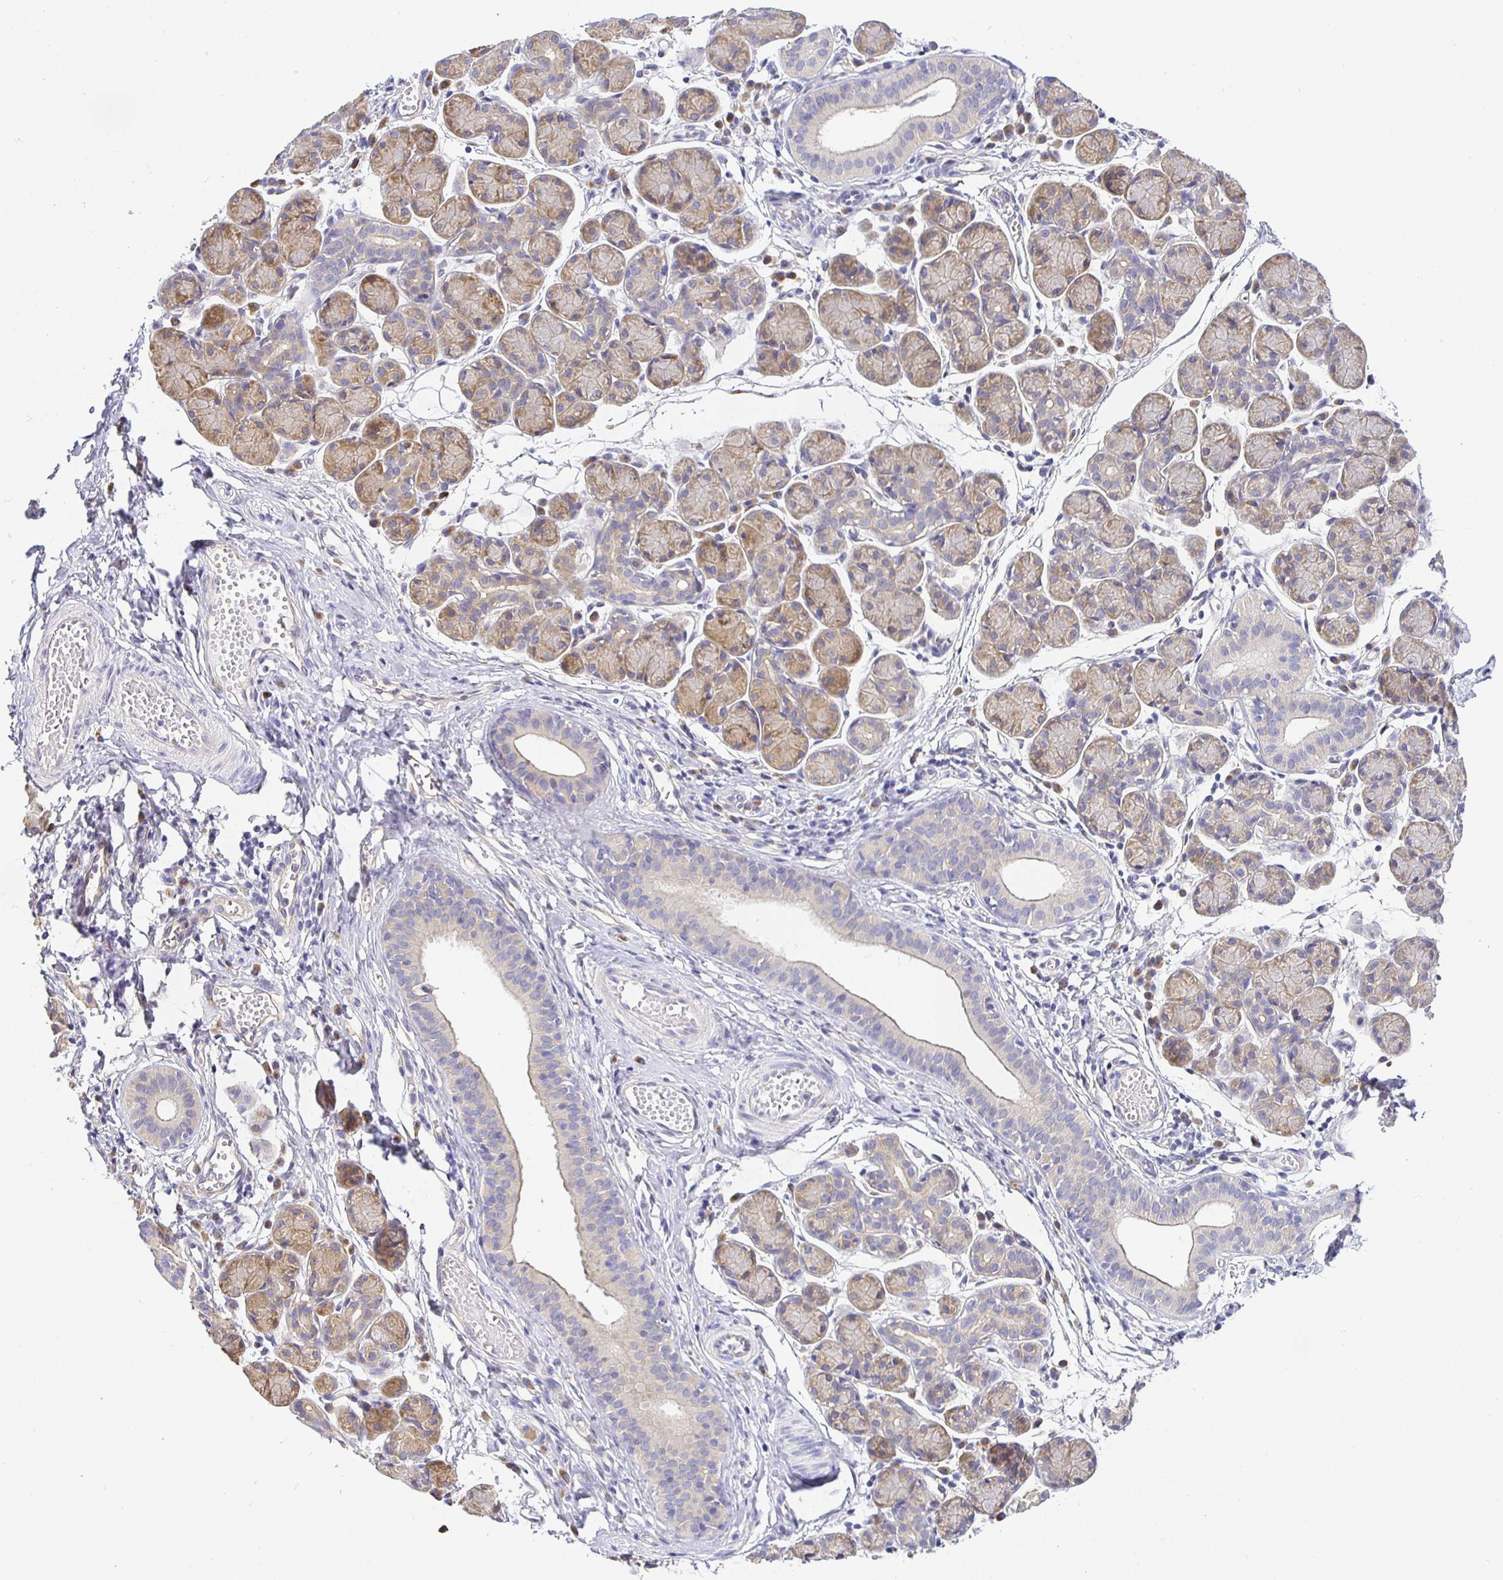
{"staining": {"intensity": "moderate", "quantity": "25%-75%", "location": "cytoplasmic/membranous"}, "tissue": "salivary gland", "cell_type": "Glandular cells", "image_type": "normal", "snomed": [{"axis": "morphology", "description": "Normal tissue, NOS"}, {"axis": "morphology", "description": "Inflammation, NOS"}, {"axis": "topography", "description": "Lymph node"}, {"axis": "topography", "description": "Salivary gland"}], "caption": "Salivary gland stained for a protein (brown) shows moderate cytoplasmic/membranous positive positivity in about 25%-75% of glandular cells.", "gene": "OPALIN", "patient": {"sex": "male", "age": 3}}